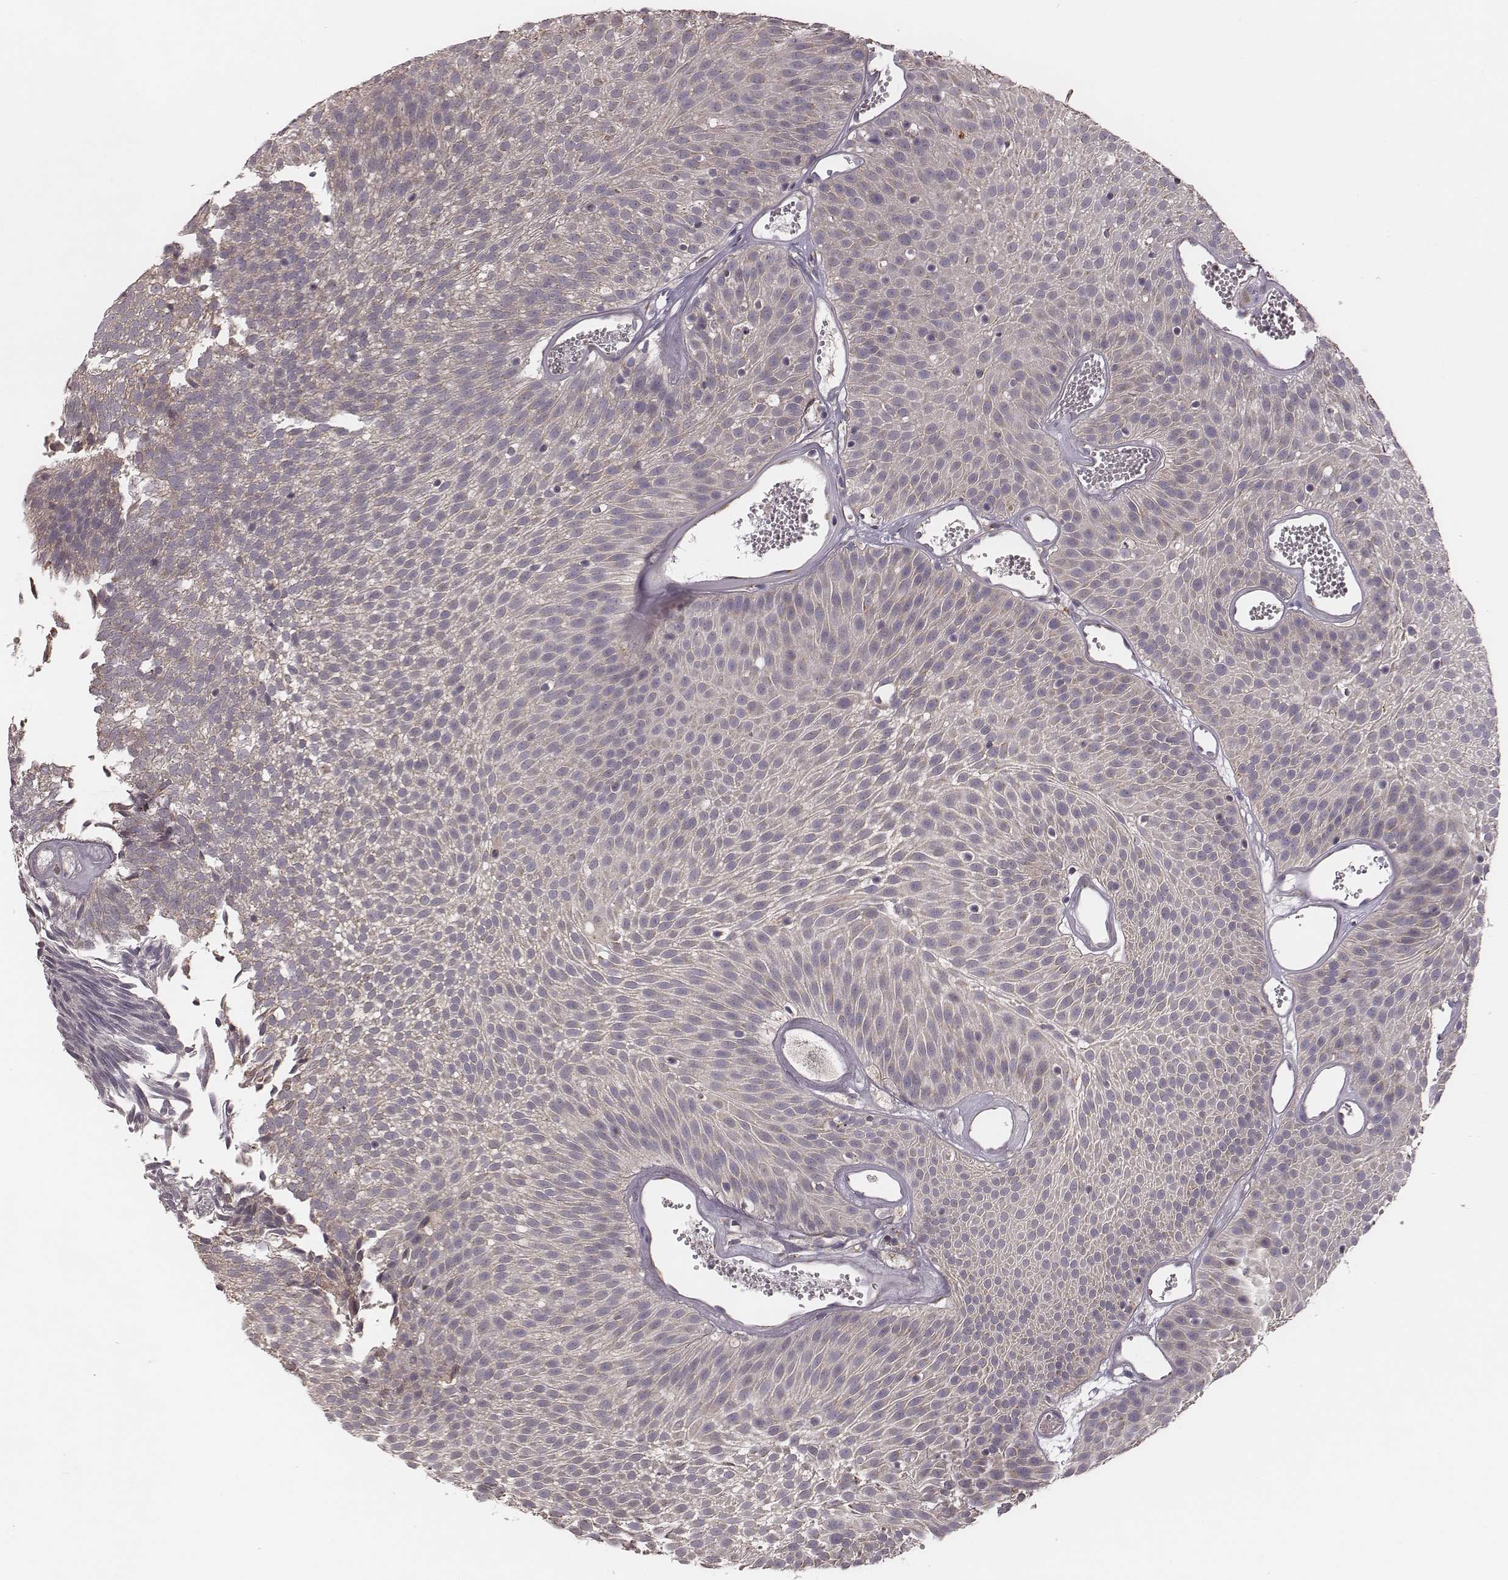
{"staining": {"intensity": "negative", "quantity": "none", "location": "none"}, "tissue": "urothelial cancer", "cell_type": "Tumor cells", "image_type": "cancer", "snomed": [{"axis": "morphology", "description": "Urothelial carcinoma, Low grade"}, {"axis": "topography", "description": "Urinary bladder"}], "caption": "This is an IHC micrograph of human urothelial carcinoma (low-grade). There is no staining in tumor cells.", "gene": "P2RX5", "patient": {"sex": "male", "age": 52}}